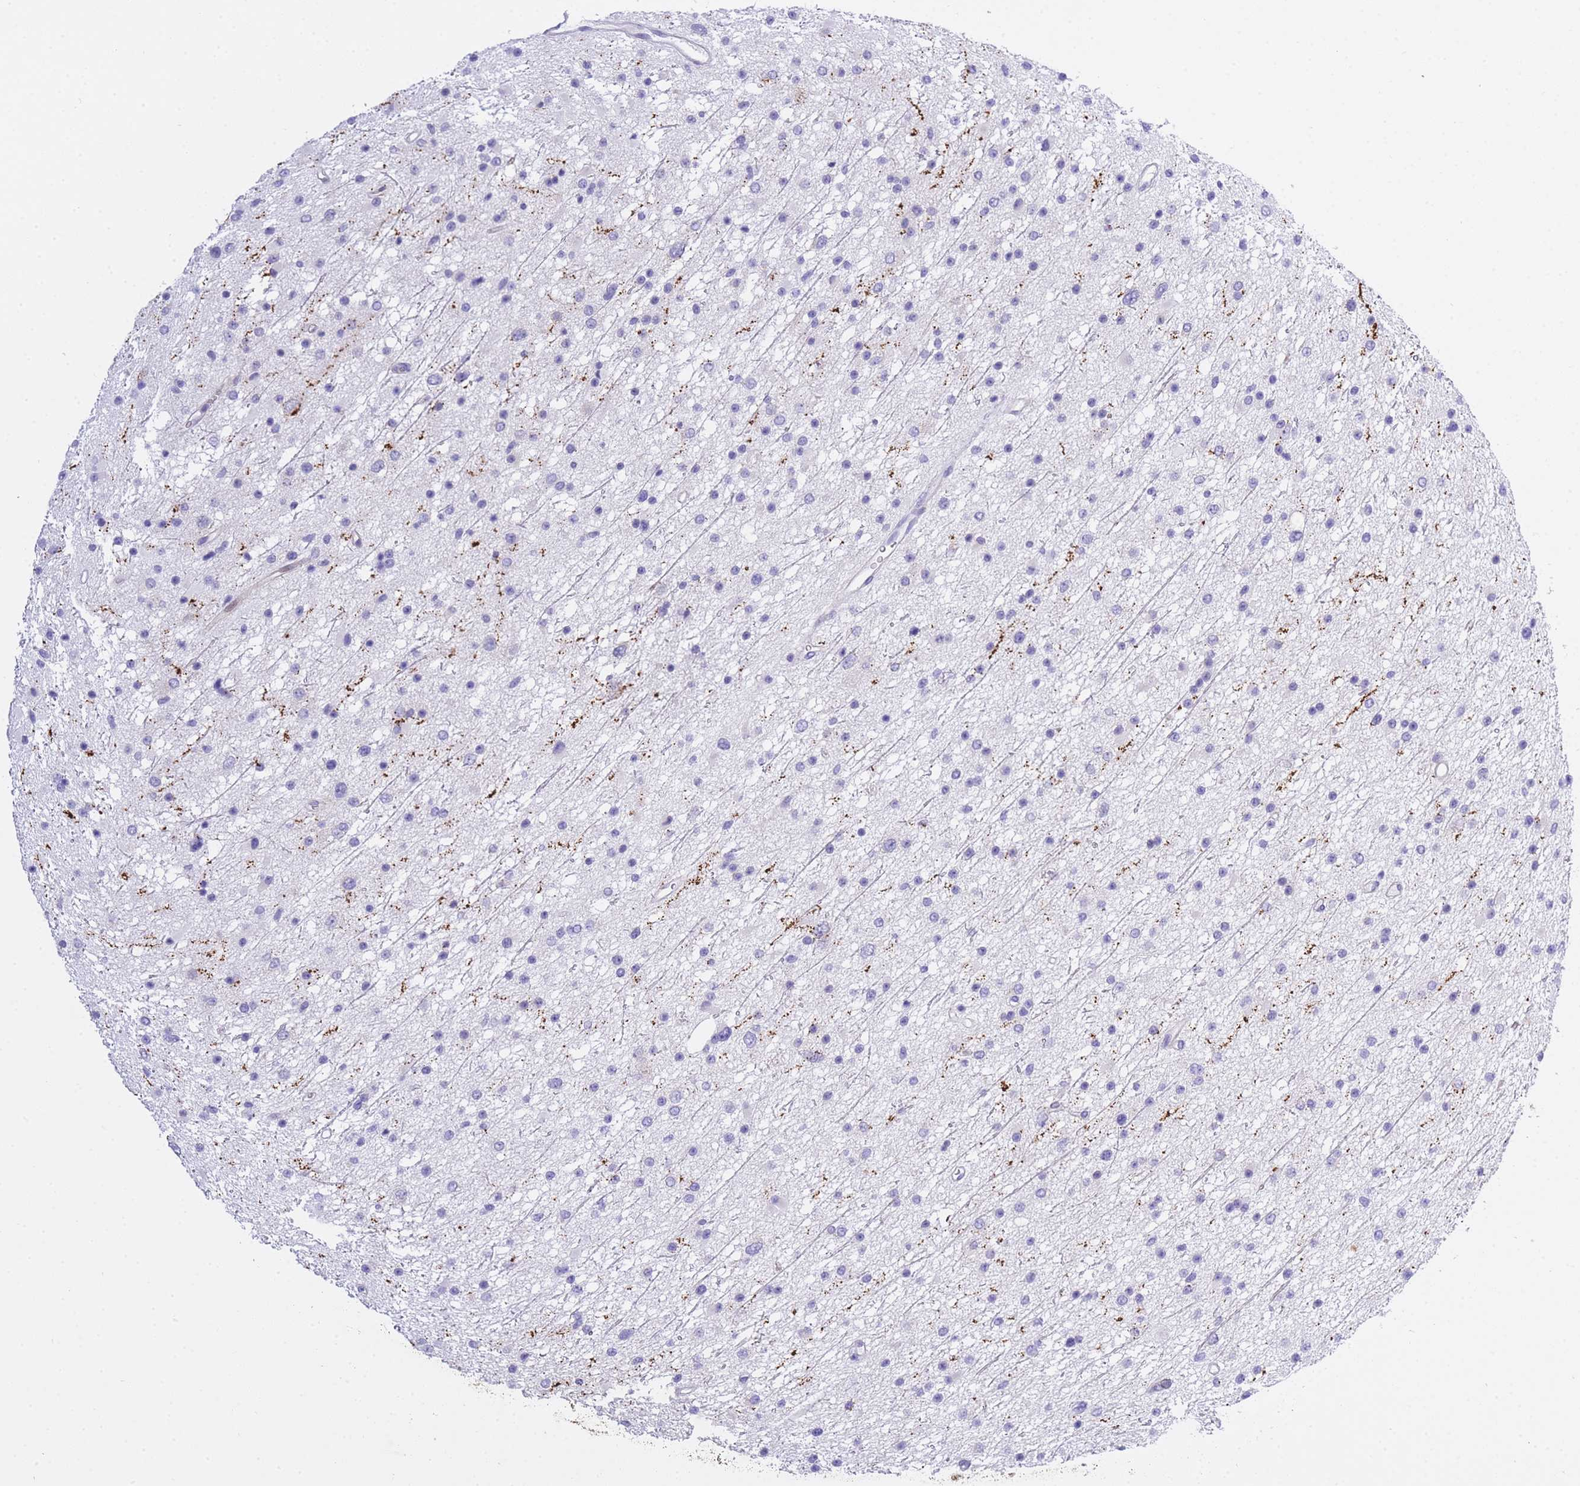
{"staining": {"intensity": "negative", "quantity": "none", "location": "none"}, "tissue": "glioma", "cell_type": "Tumor cells", "image_type": "cancer", "snomed": [{"axis": "morphology", "description": "Glioma, malignant, Low grade"}, {"axis": "topography", "description": "Cerebral cortex"}], "caption": "There is no significant staining in tumor cells of malignant low-grade glioma.", "gene": "TIFAB", "patient": {"sex": "female", "age": 39}}